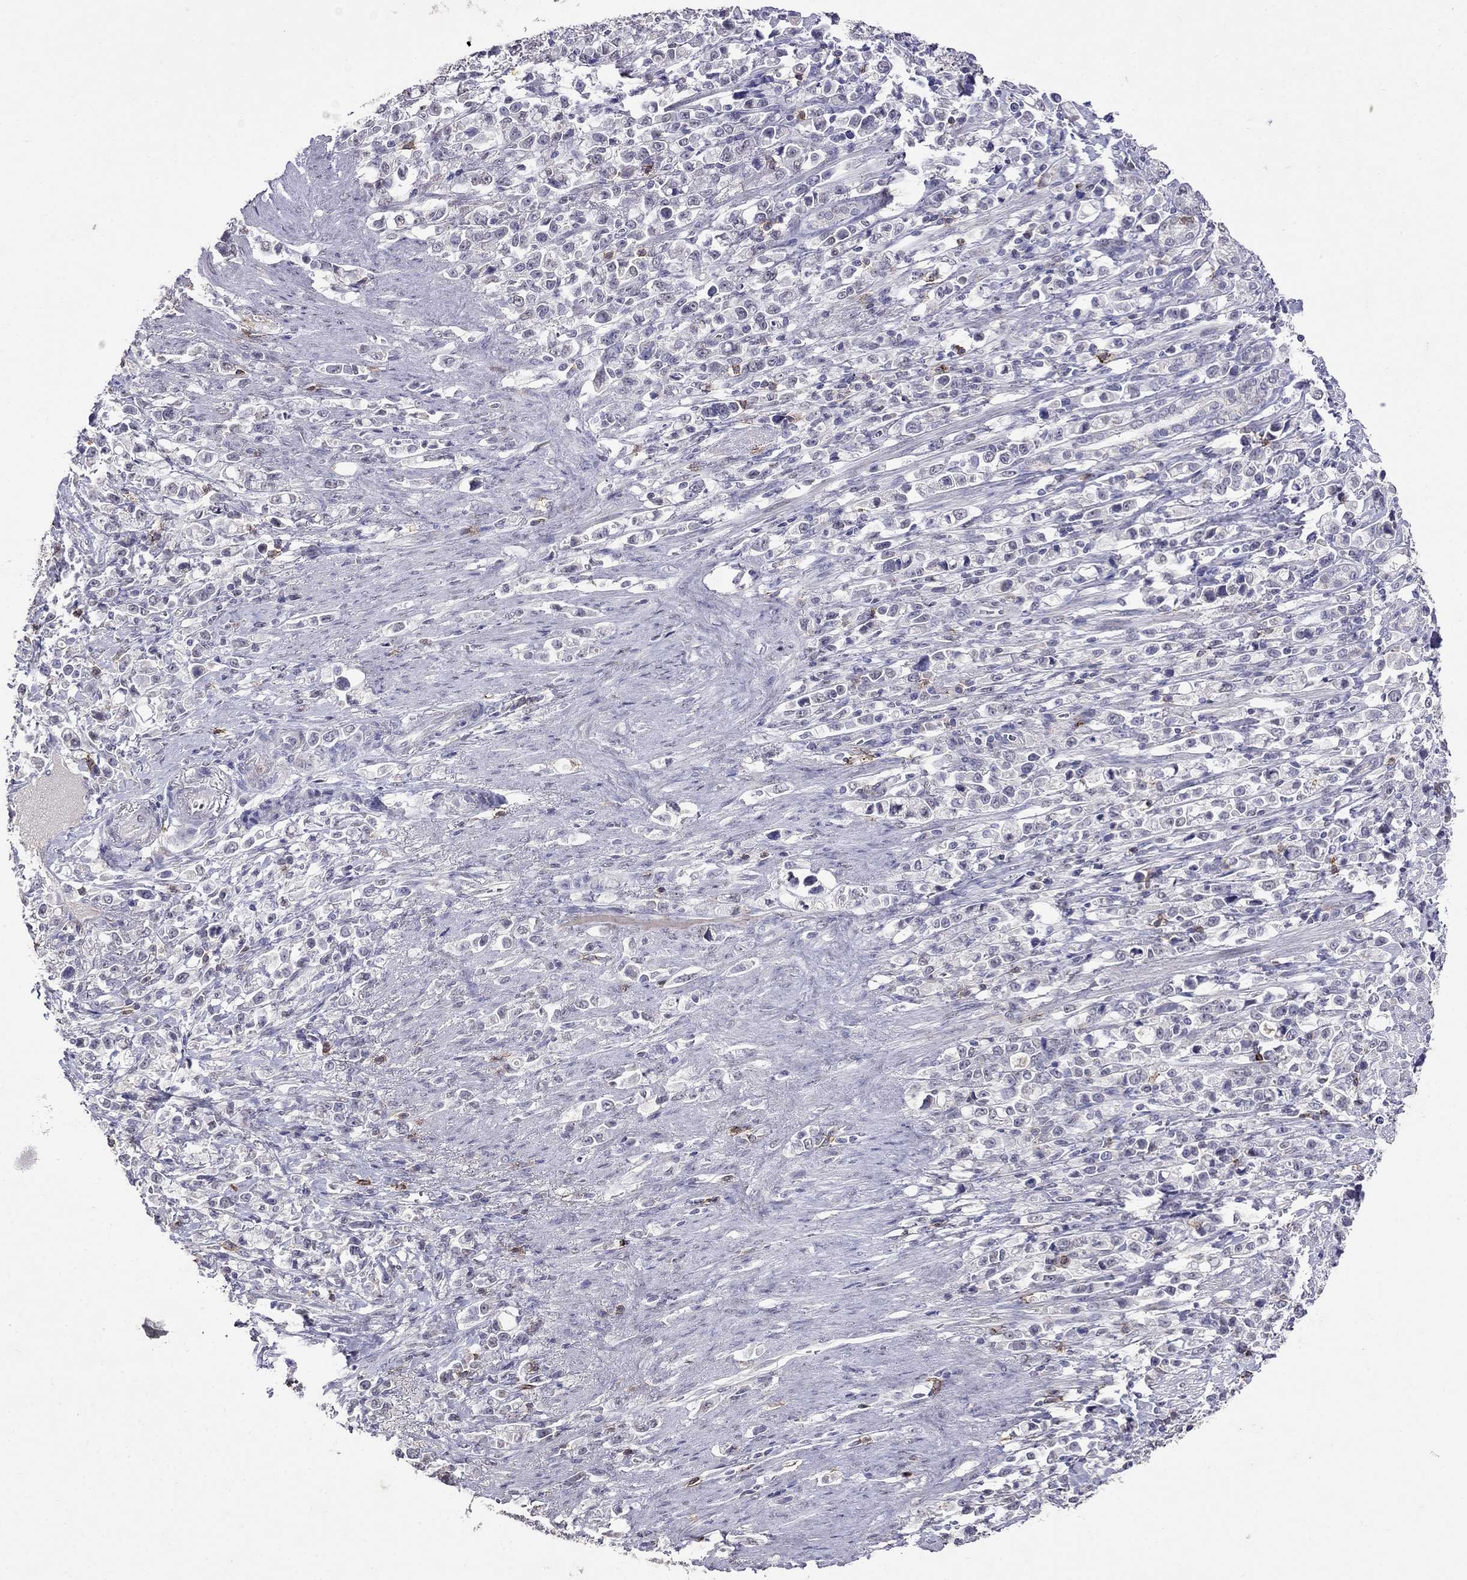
{"staining": {"intensity": "negative", "quantity": "none", "location": "none"}, "tissue": "stomach cancer", "cell_type": "Tumor cells", "image_type": "cancer", "snomed": [{"axis": "morphology", "description": "Adenocarcinoma, NOS"}, {"axis": "topography", "description": "Stomach"}], "caption": "The histopathology image displays no significant expression in tumor cells of adenocarcinoma (stomach).", "gene": "CD8B", "patient": {"sex": "male", "age": 63}}